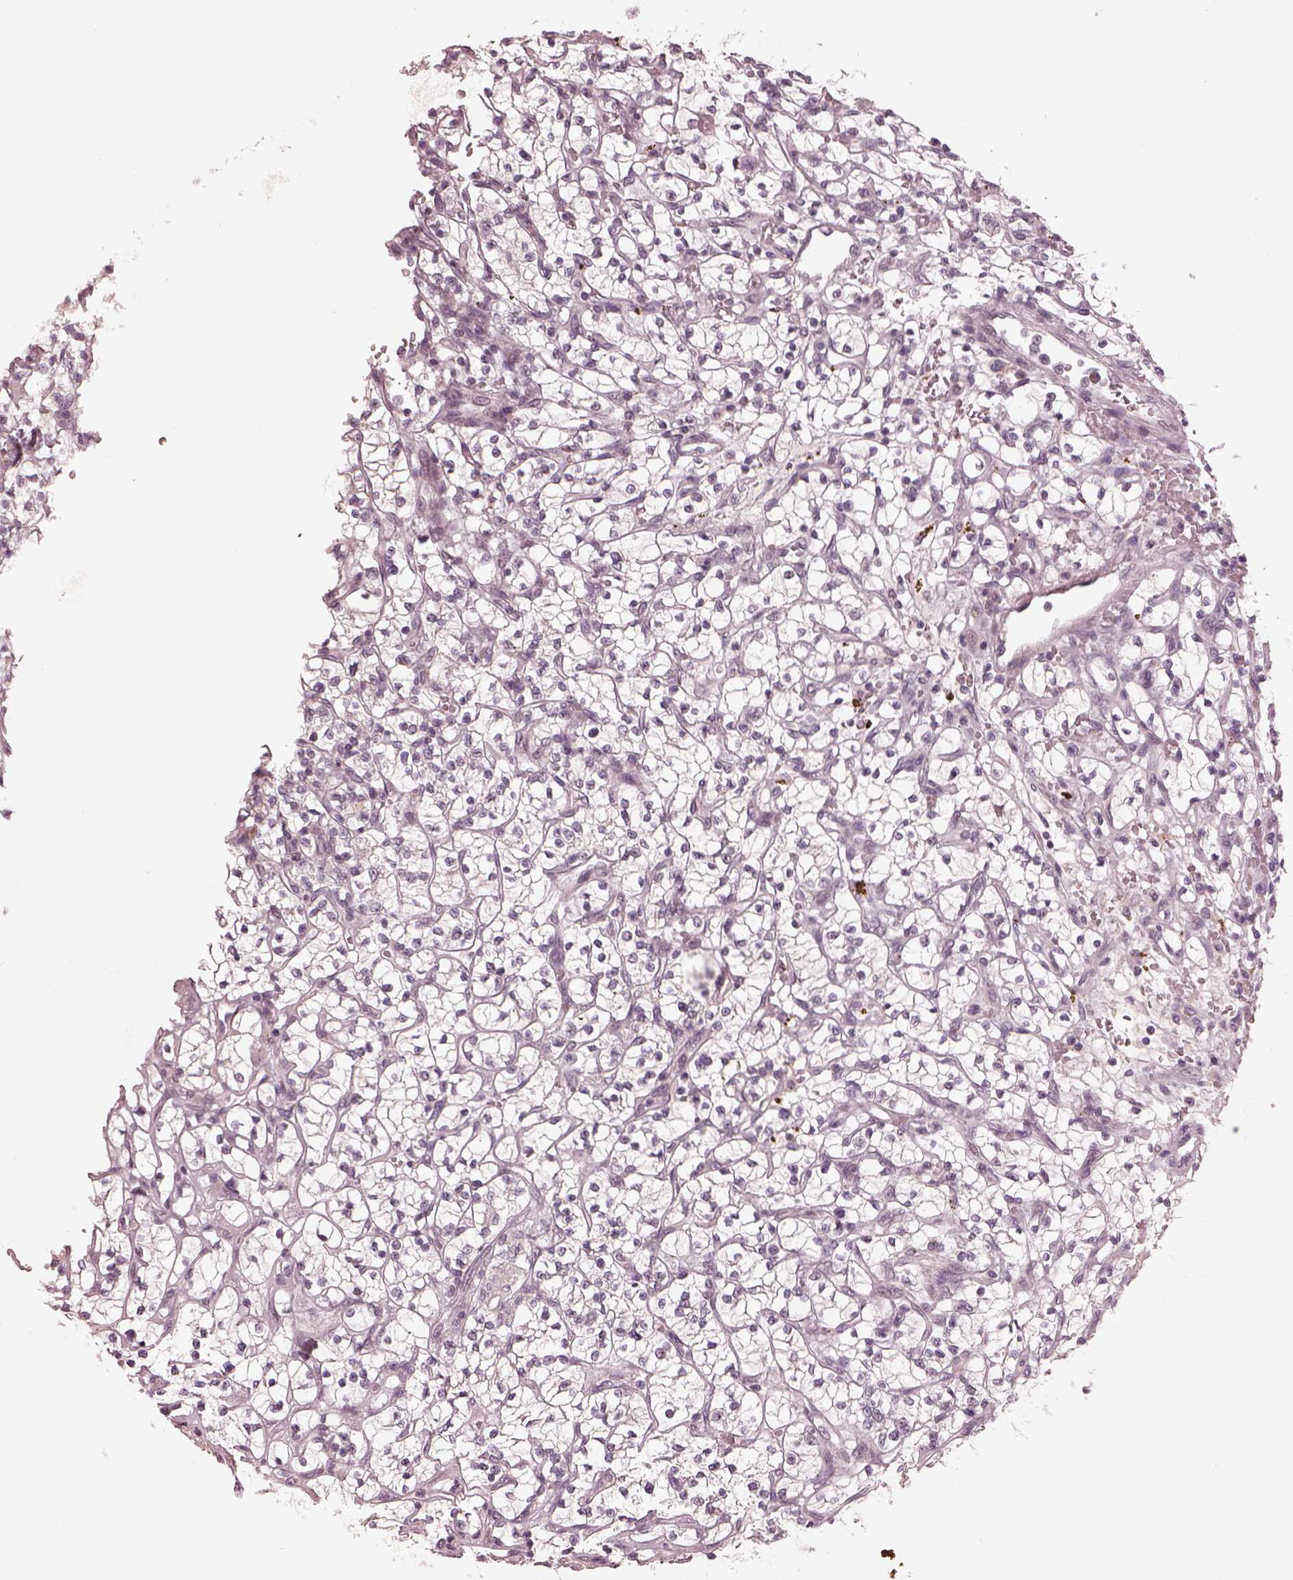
{"staining": {"intensity": "negative", "quantity": "none", "location": "none"}, "tissue": "renal cancer", "cell_type": "Tumor cells", "image_type": "cancer", "snomed": [{"axis": "morphology", "description": "Adenocarcinoma, NOS"}, {"axis": "topography", "description": "Kidney"}], "caption": "The micrograph displays no significant expression in tumor cells of renal adenocarcinoma. The staining was performed using DAB (3,3'-diaminobenzidine) to visualize the protein expression in brown, while the nuclei were stained in blue with hematoxylin (Magnification: 20x).", "gene": "KCNA2", "patient": {"sex": "female", "age": 64}}